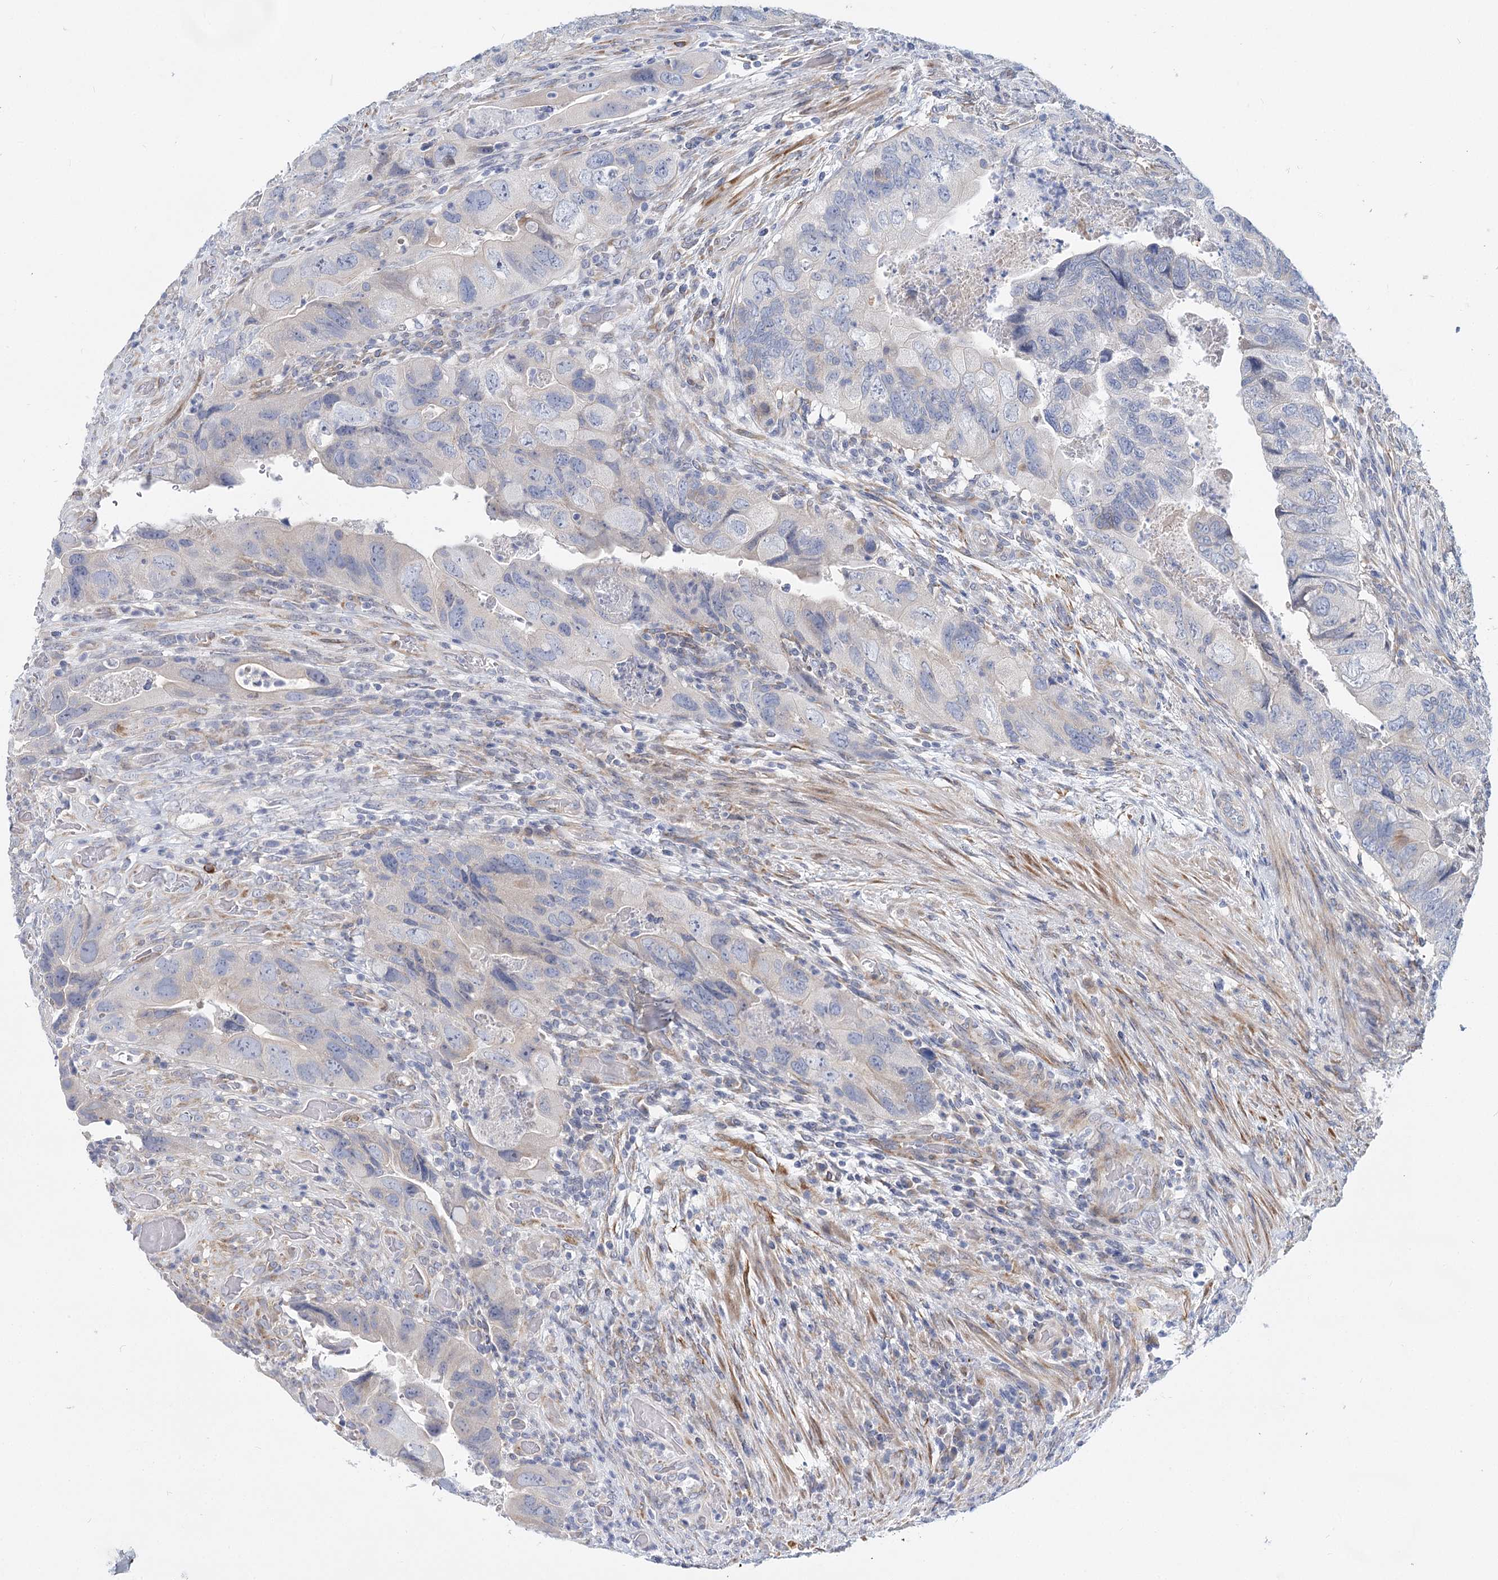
{"staining": {"intensity": "negative", "quantity": "none", "location": "none"}, "tissue": "colorectal cancer", "cell_type": "Tumor cells", "image_type": "cancer", "snomed": [{"axis": "morphology", "description": "Adenocarcinoma, NOS"}, {"axis": "topography", "description": "Rectum"}], "caption": "The image exhibits no staining of tumor cells in colorectal adenocarcinoma. (DAB immunohistochemistry (IHC), high magnification).", "gene": "TEX12", "patient": {"sex": "male", "age": 63}}